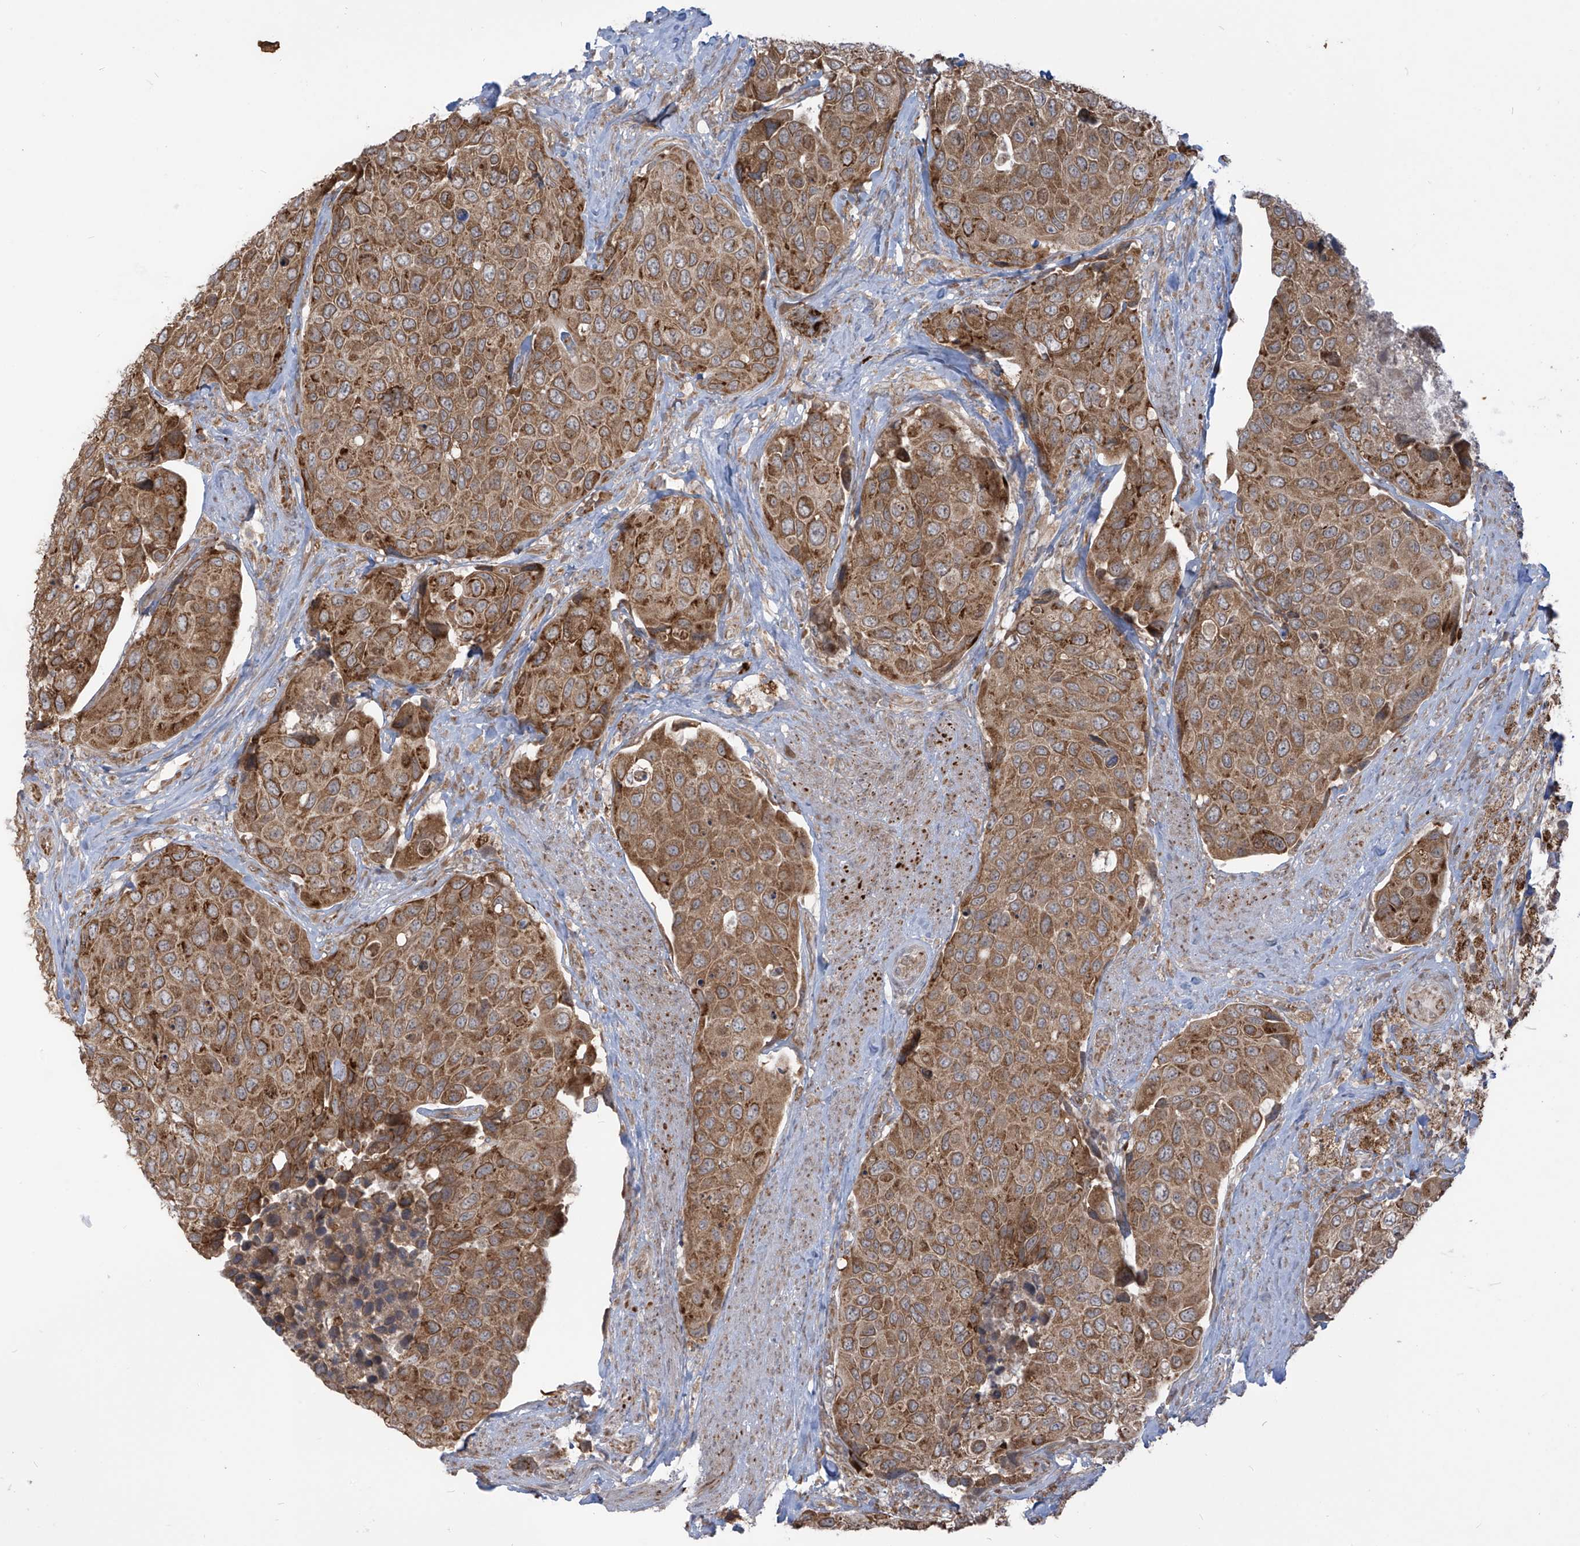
{"staining": {"intensity": "moderate", "quantity": ">75%", "location": "cytoplasmic/membranous"}, "tissue": "urothelial cancer", "cell_type": "Tumor cells", "image_type": "cancer", "snomed": [{"axis": "morphology", "description": "Urothelial carcinoma, High grade"}, {"axis": "topography", "description": "Urinary bladder"}], "caption": "The histopathology image exhibits immunohistochemical staining of urothelial carcinoma (high-grade). There is moderate cytoplasmic/membranous expression is identified in about >75% of tumor cells.", "gene": "TRIM67", "patient": {"sex": "male", "age": 74}}